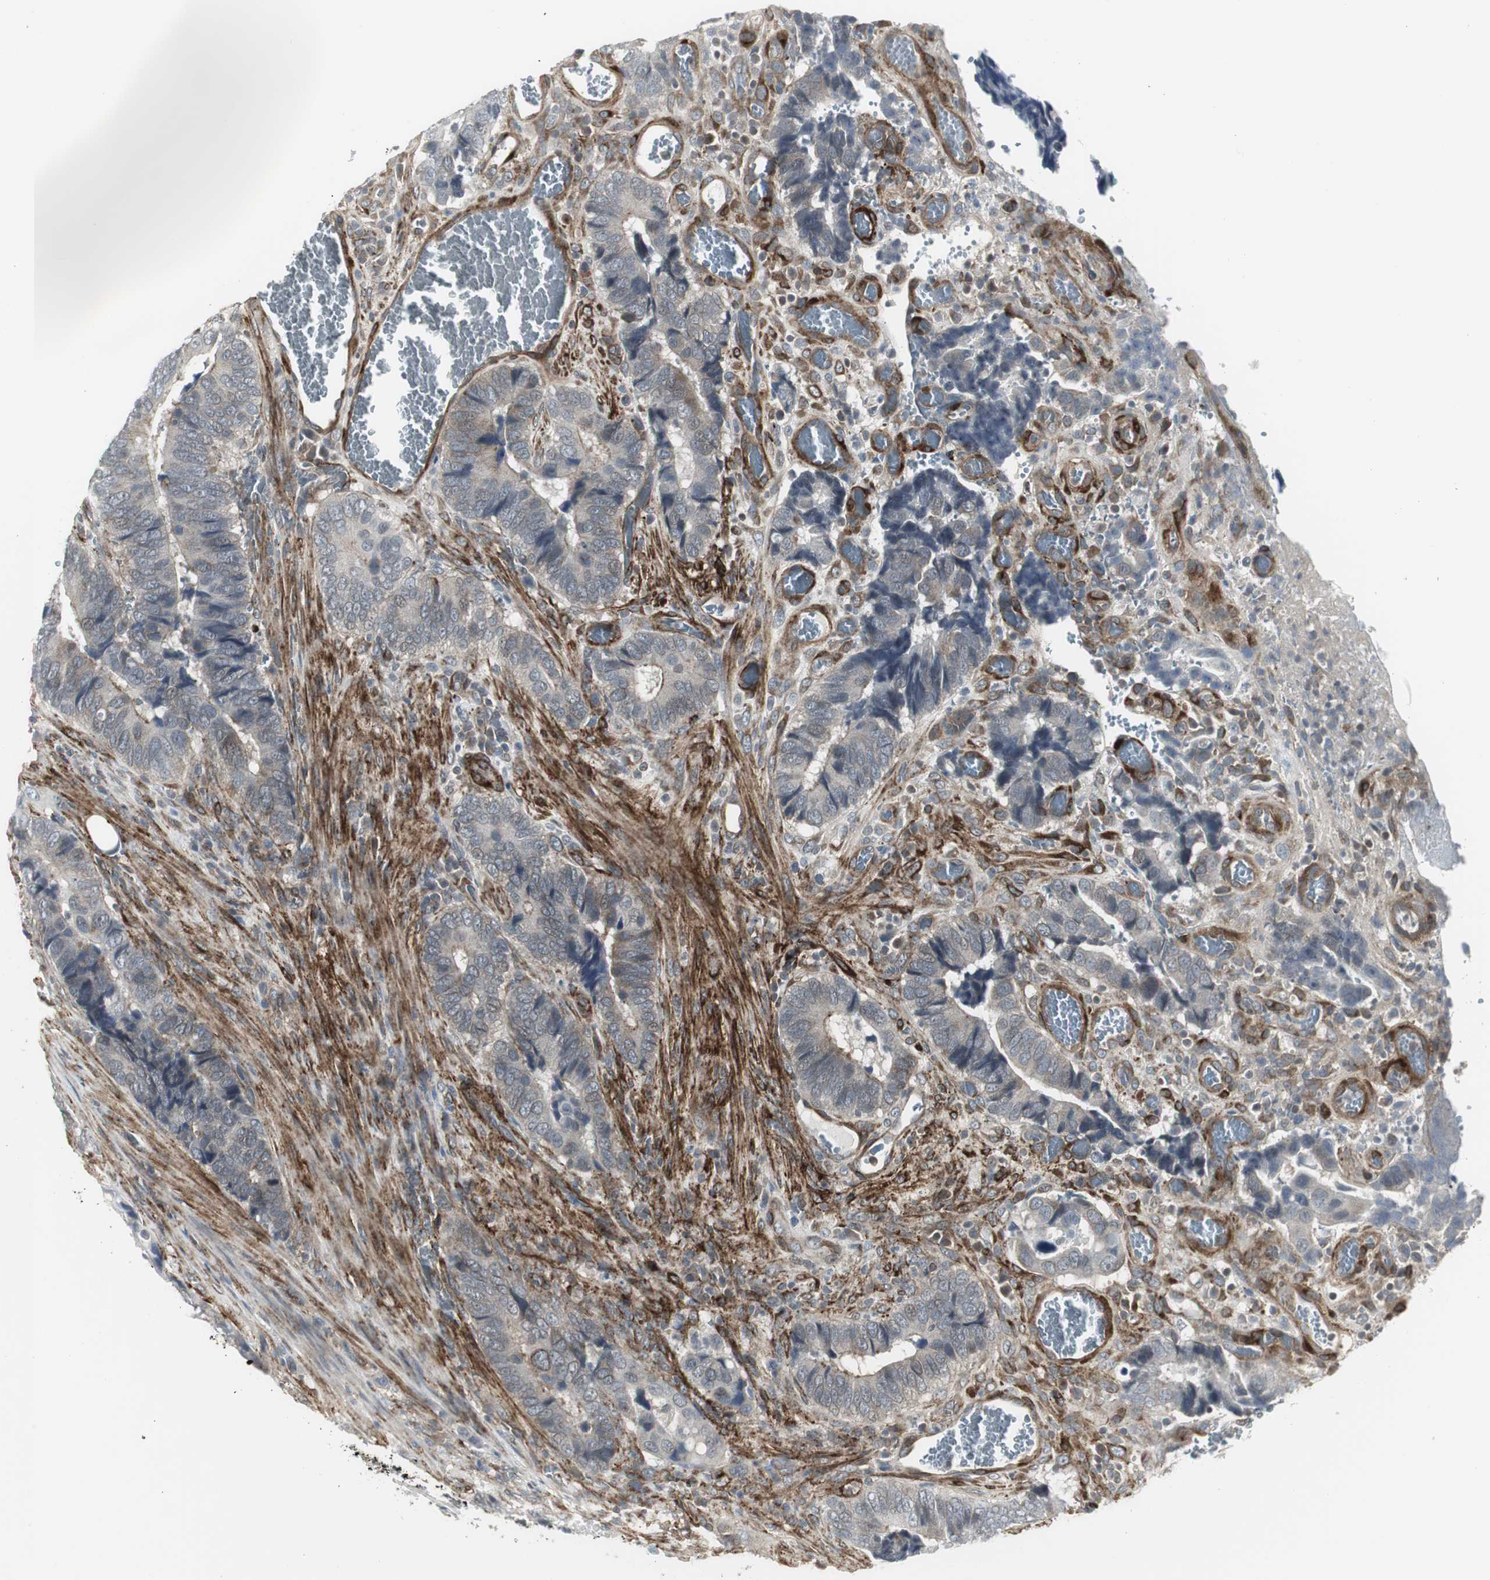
{"staining": {"intensity": "negative", "quantity": "none", "location": "none"}, "tissue": "colorectal cancer", "cell_type": "Tumor cells", "image_type": "cancer", "snomed": [{"axis": "morphology", "description": "Adenocarcinoma, NOS"}, {"axis": "topography", "description": "Colon"}], "caption": "A micrograph of human colorectal cancer is negative for staining in tumor cells. (DAB (3,3'-diaminobenzidine) IHC, high magnification).", "gene": "SCYL3", "patient": {"sex": "male", "age": 72}}